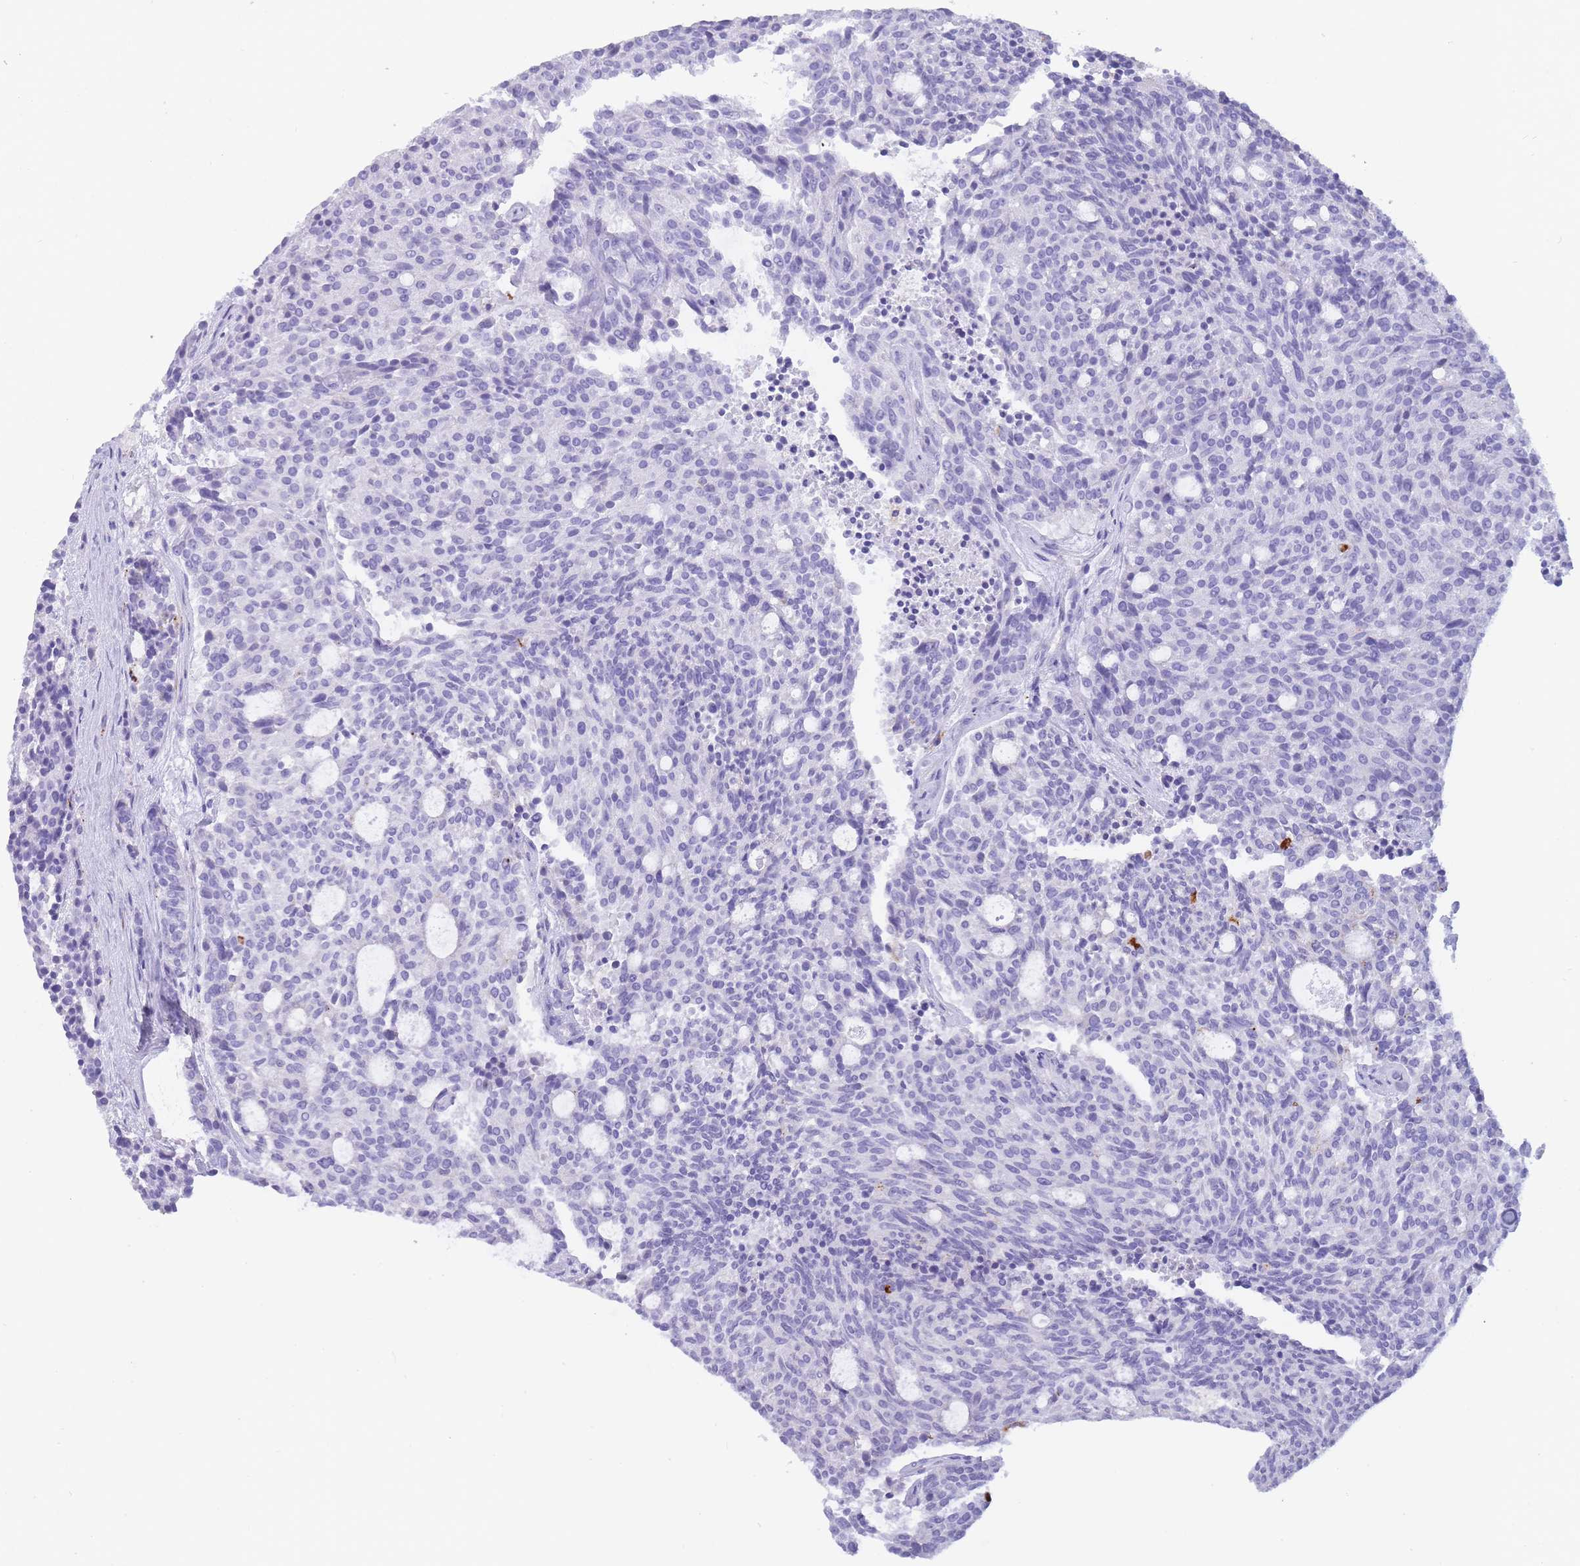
{"staining": {"intensity": "negative", "quantity": "none", "location": "none"}, "tissue": "carcinoid", "cell_type": "Tumor cells", "image_type": "cancer", "snomed": [{"axis": "morphology", "description": "Carcinoid, malignant, NOS"}, {"axis": "topography", "description": "Pancreas"}], "caption": "Tumor cells show no significant protein staining in carcinoid (malignant).", "gene": "GAA", "patient": {"sex": "female", "age": 54}}